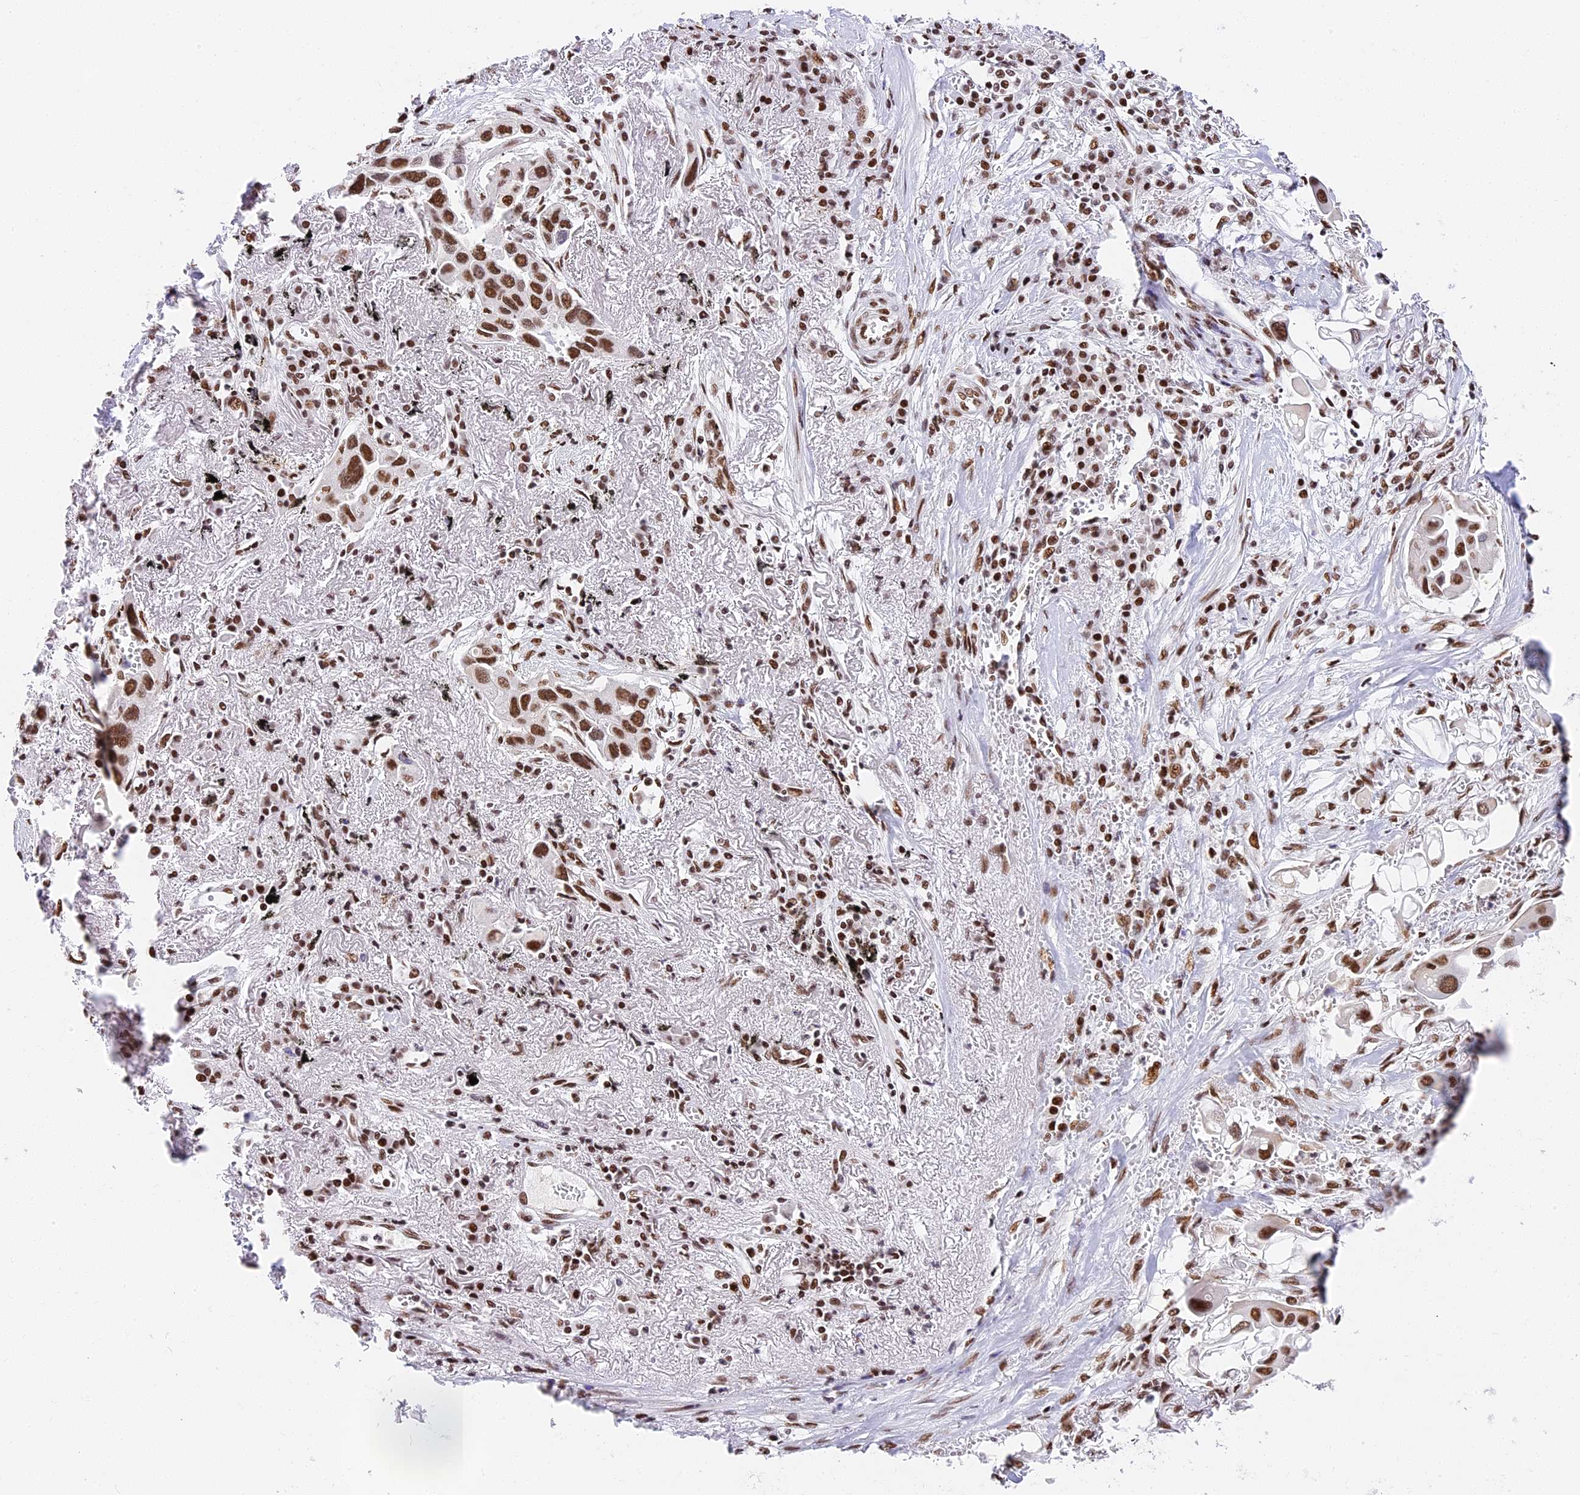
{"staining": {"intensity": "strong", "quantity": ">75%", "location": "nuclear"}, "tissue": "lung cancer", "cell_type": "Tumor cells", "image_type": "cancer", "snomed": [{"axis": "morphology", "description": "Adenocarcinoma, NOS"}, {"axis": "topography", "description": "Lung"}], "caption": "There is high levels of strong nuclear expression in tumor cells of lung adenocarcinoma, as demonstrated by immunohistochemical staining (brown color).", "gene": "SBNO1", "patient": {"sex": "female", "age": 76}}